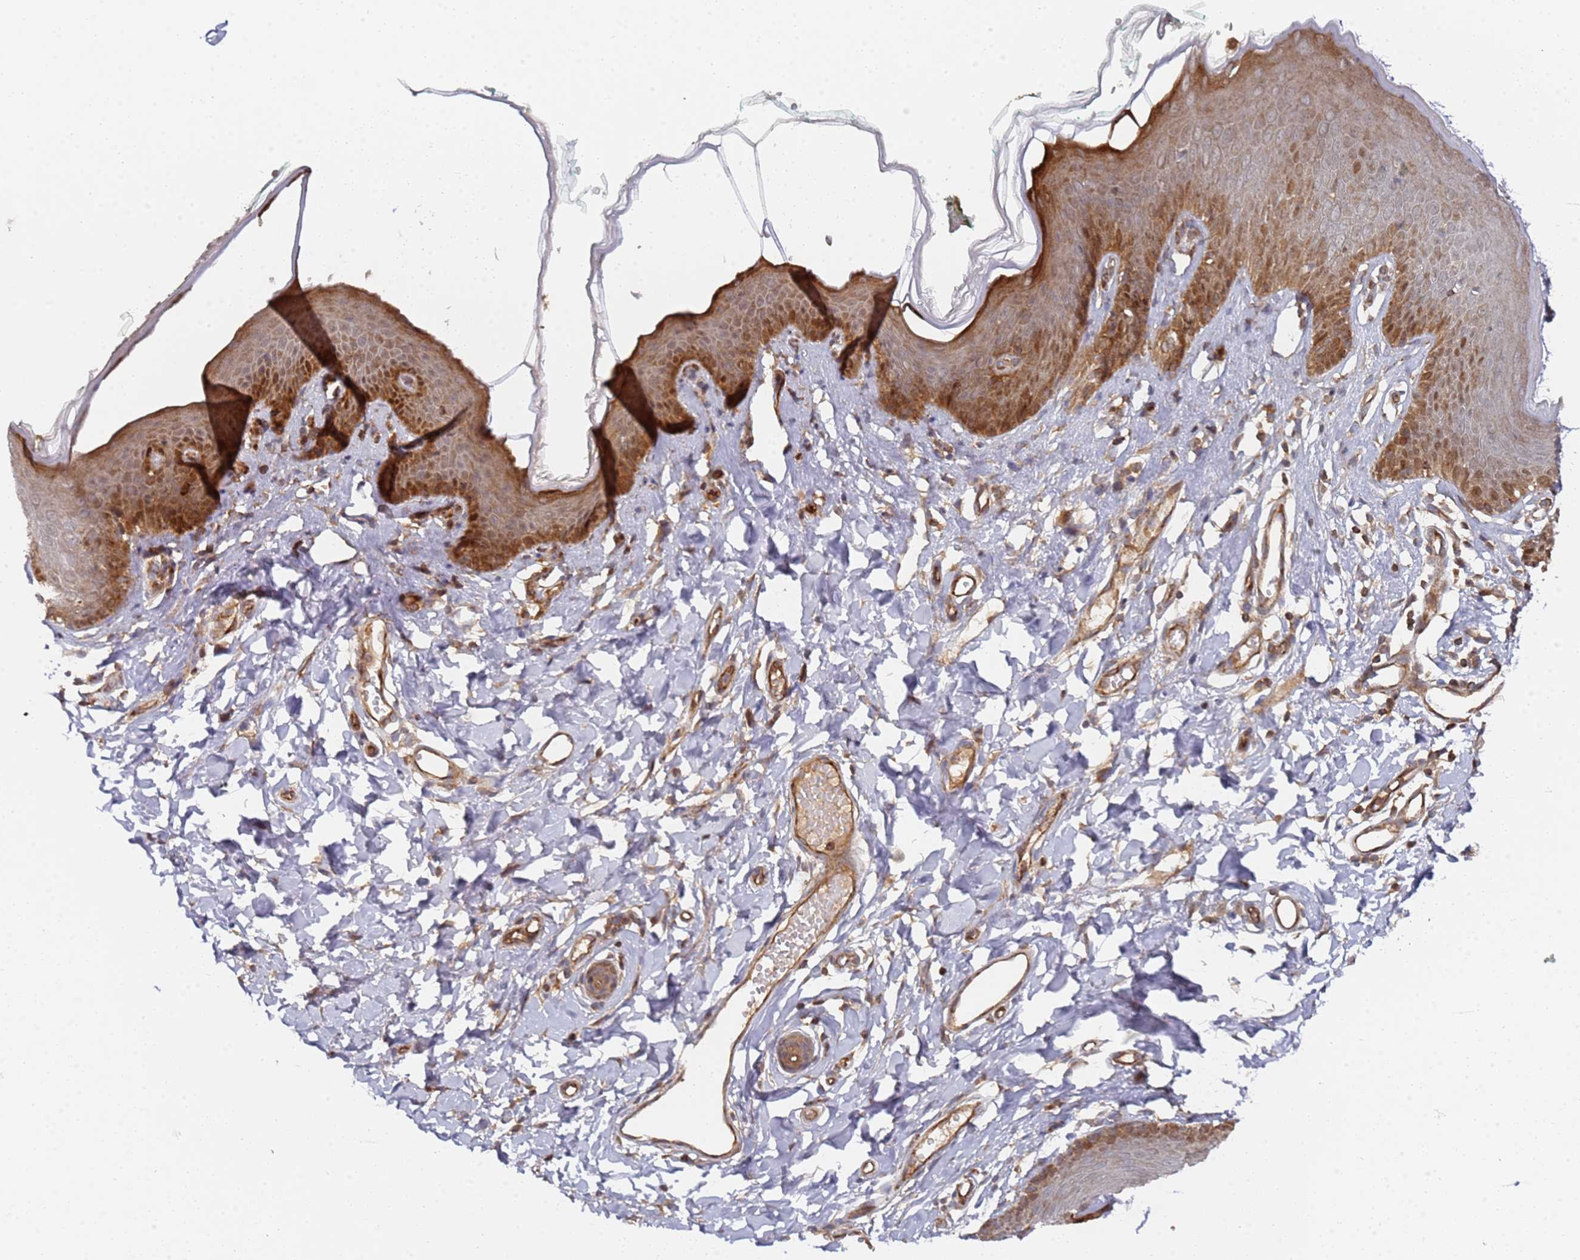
{"staining": {"intensity": "strong", "quantity": "25%-75%", "location": "cytoplasmic/membranous,nuclear"}, "tissue": "skin", "cell_type": "Epidermal cells", "image_type": "normal", "snomed": [{"axis": "morphology", "description": "Normal tissue, NOS"}, {"axis": "topography", "description": "Vulva"}], "caption": "Immunohistochemical staining of unremarkable human skin reveals 25%-75% levels of strong cytoplasmic/membranous,nuclear protein expression in about 25%-75% of epidermal cells.", "gene": "DDX60", "patient": {"sex": "female", "age": 66}}